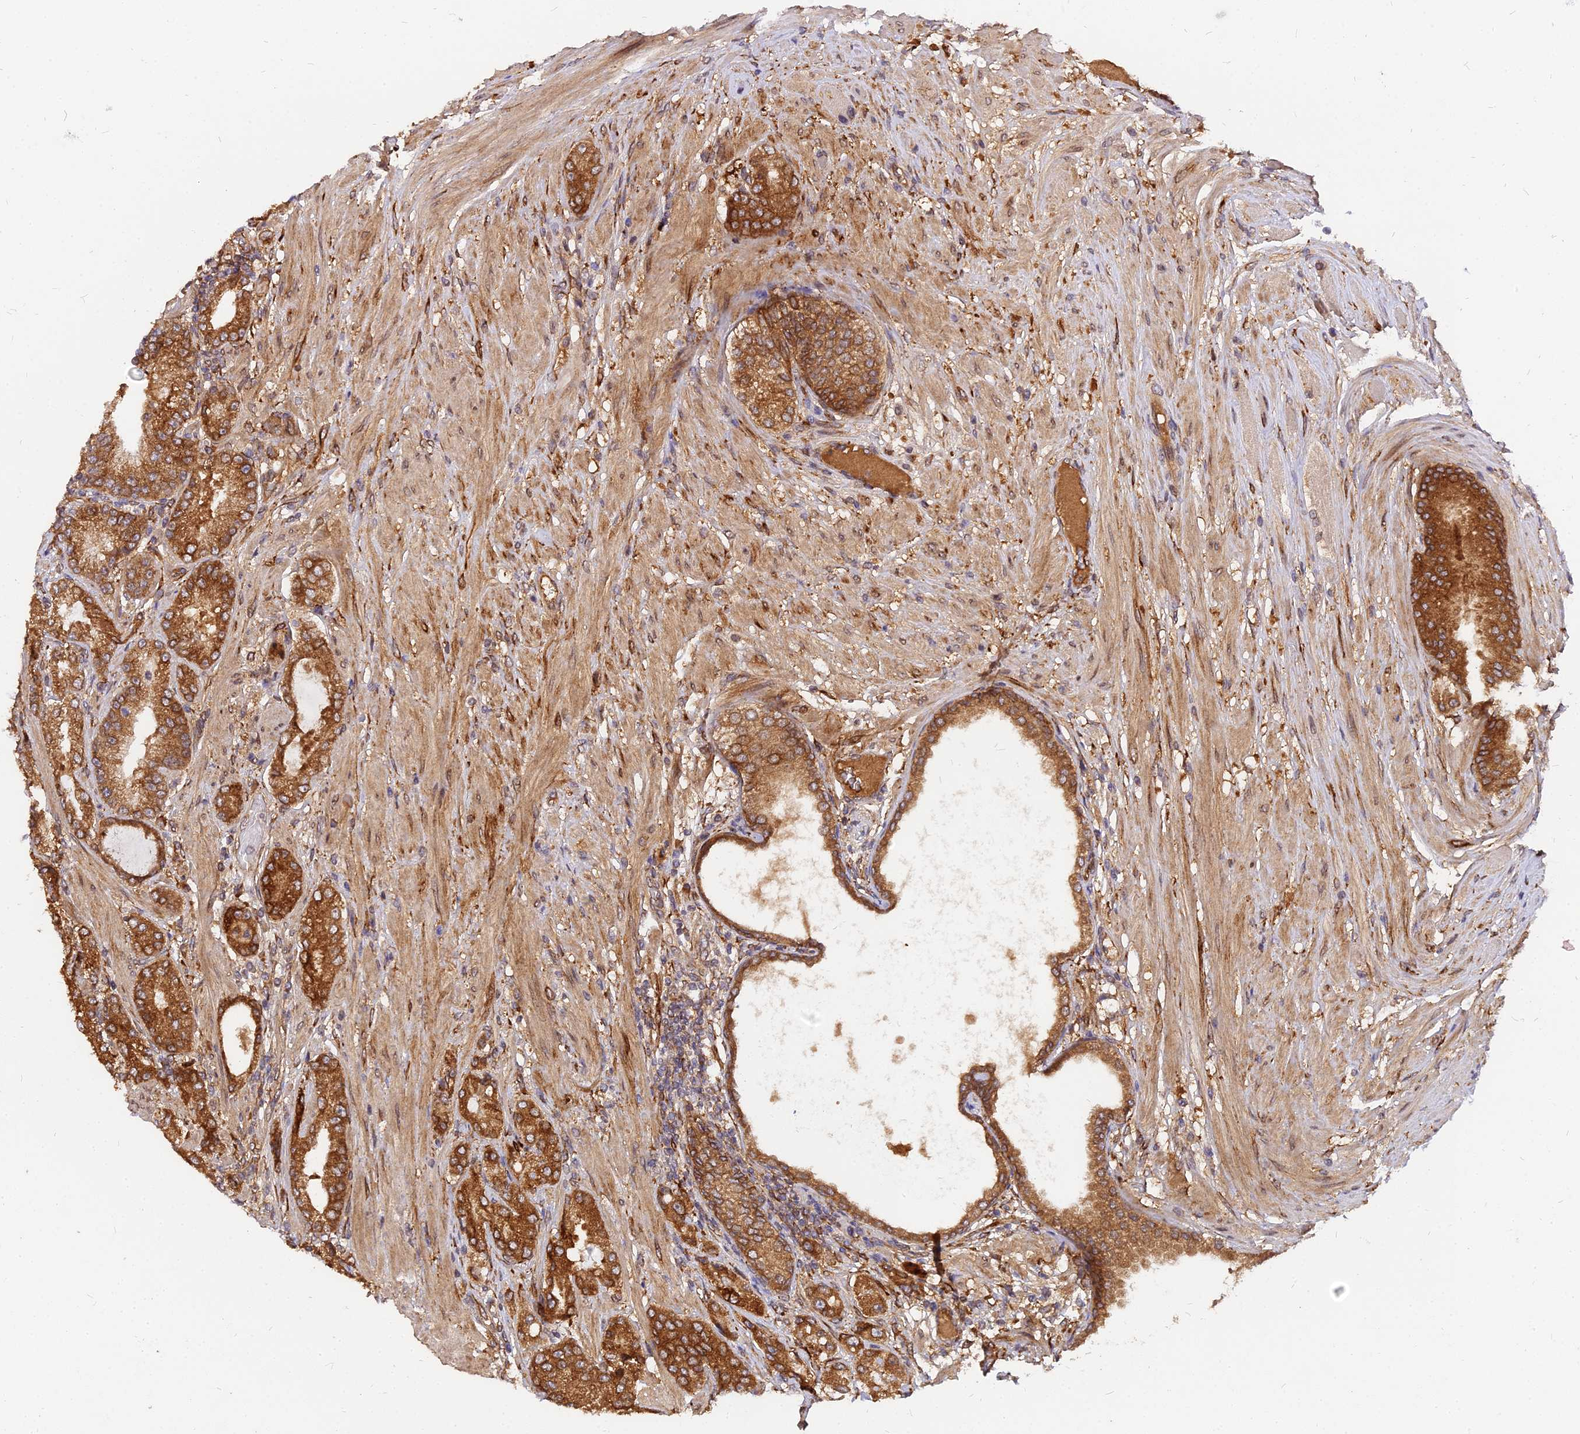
{"staining": {"intensity": "strong", "quantity": ">75%", "location": "cytoplasmic/membranous"}, "tissue": "prostate cancer", "cell_type": "Tumor cells", "image_type": "cancer", "snomed": [{"axis": "morphology", "description": "Adenocarcinoma, High grade"}, {"axis": "topography", "description": "Prostate"}], "caption": "Immunohistochemical staining of human adenocarcinoma (high-grade) (prostate) shows strong cytoplasmic/membranous protein staining in about >75% of tumor cells. (DAB (3,3'-diaminobenzidine) IHC, brown staining for protein, blue staining for nuclei).", "gene": "PDE4D", "patient": {"sex": "male", "age": 71}}